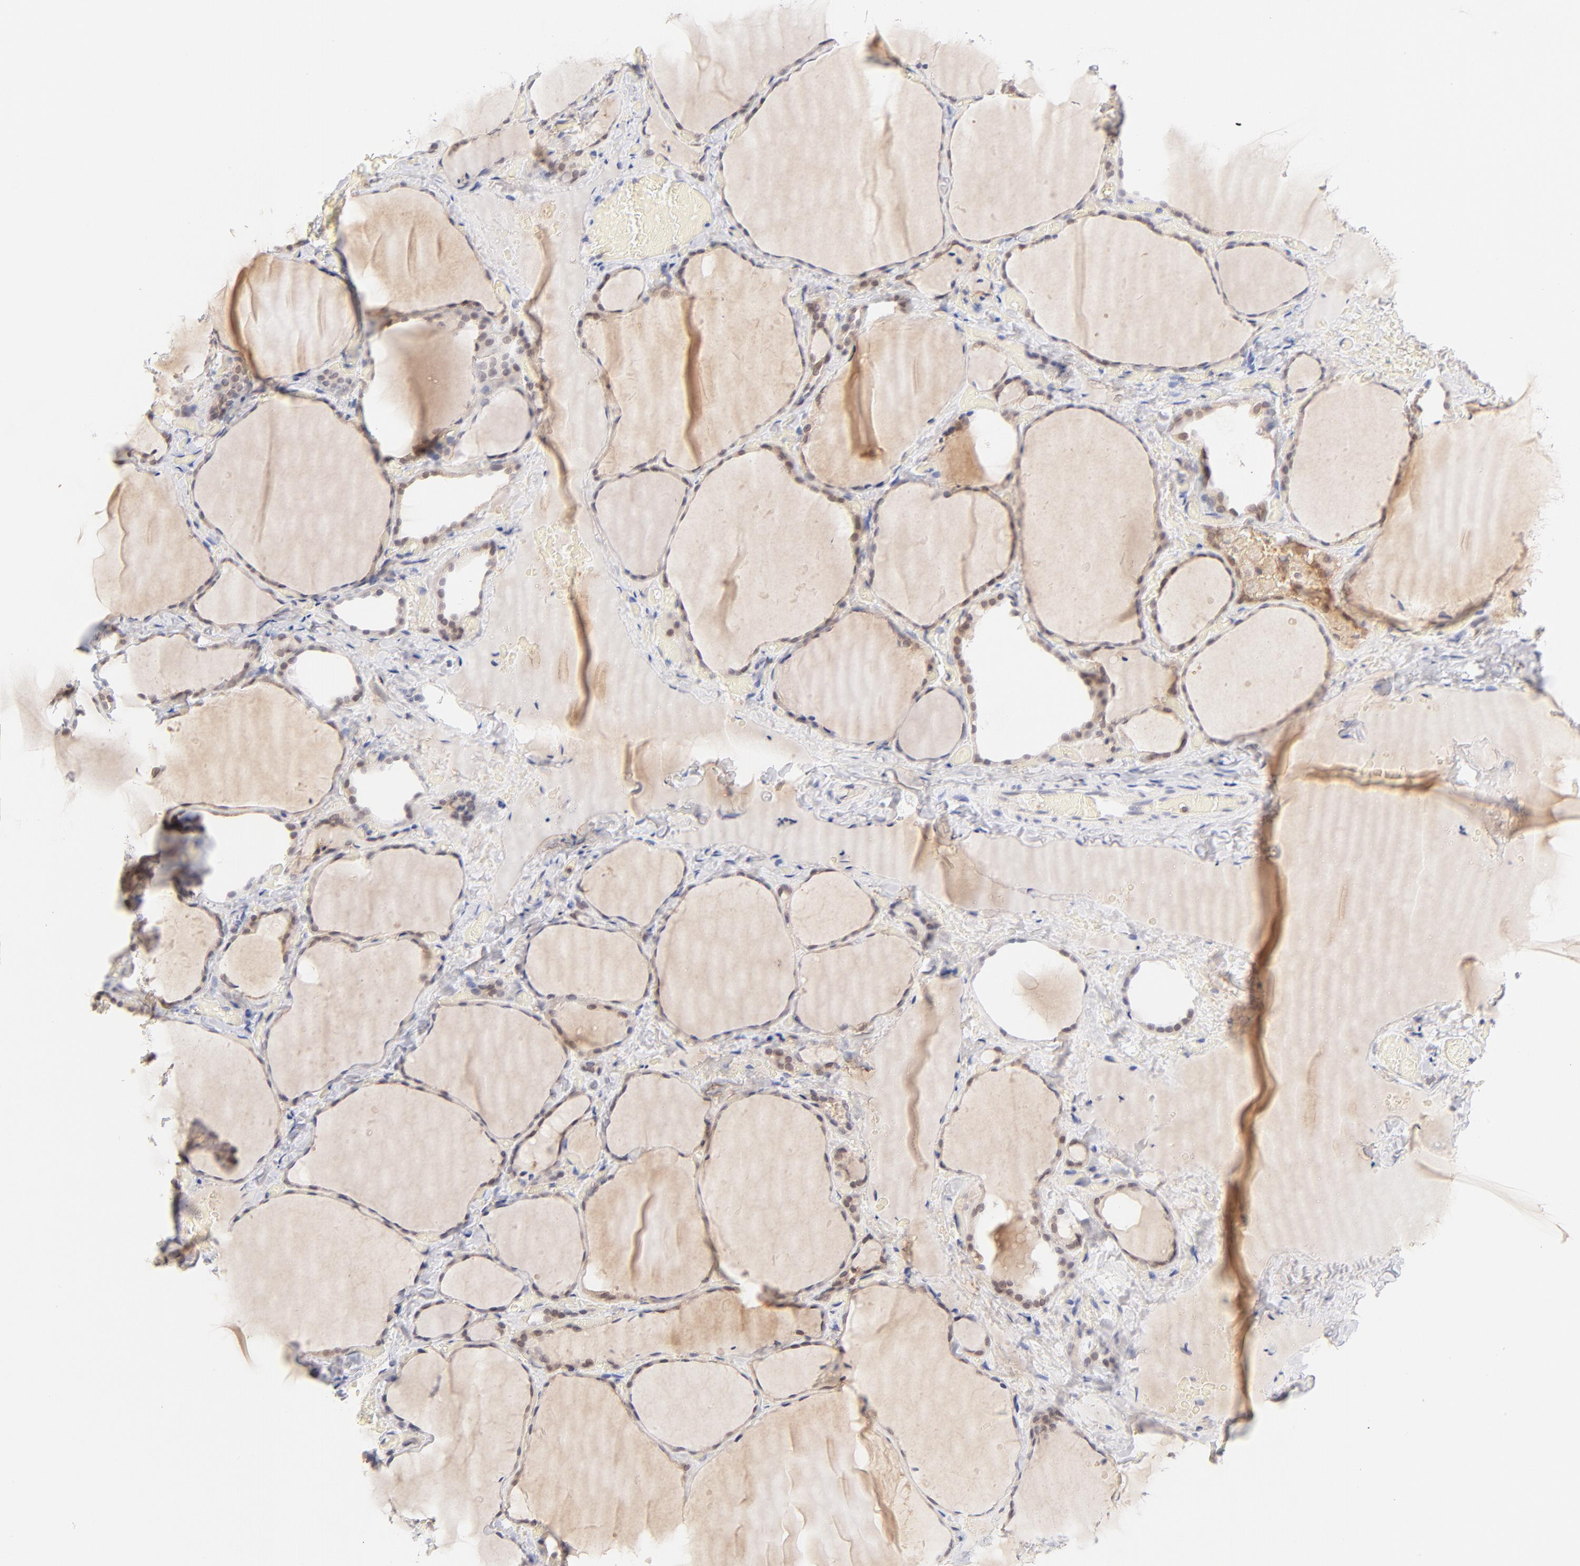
{"staining": {"intensity": "weak", "quantity": "<25%", "location": "nuclear"}, "tissue": "thyroid gland", "cell_type": "Glandular cells", "image_type": "normal", "snomed": [{"axis": "morphology", "description": "Normal tissue, NOS"}, {"axis": "topography", "description": "Thyroid gland"}], "caption": "Immunohistochemical staining of normal thyroid gland shows no significant staining in glandular cells. Brightfield microscopy of IHC stained with DAB (brown) and hematoxylin (blue), captured at high magnification.", "gene": "CASP6", "patient": {"sex": "female", "age": 22}}